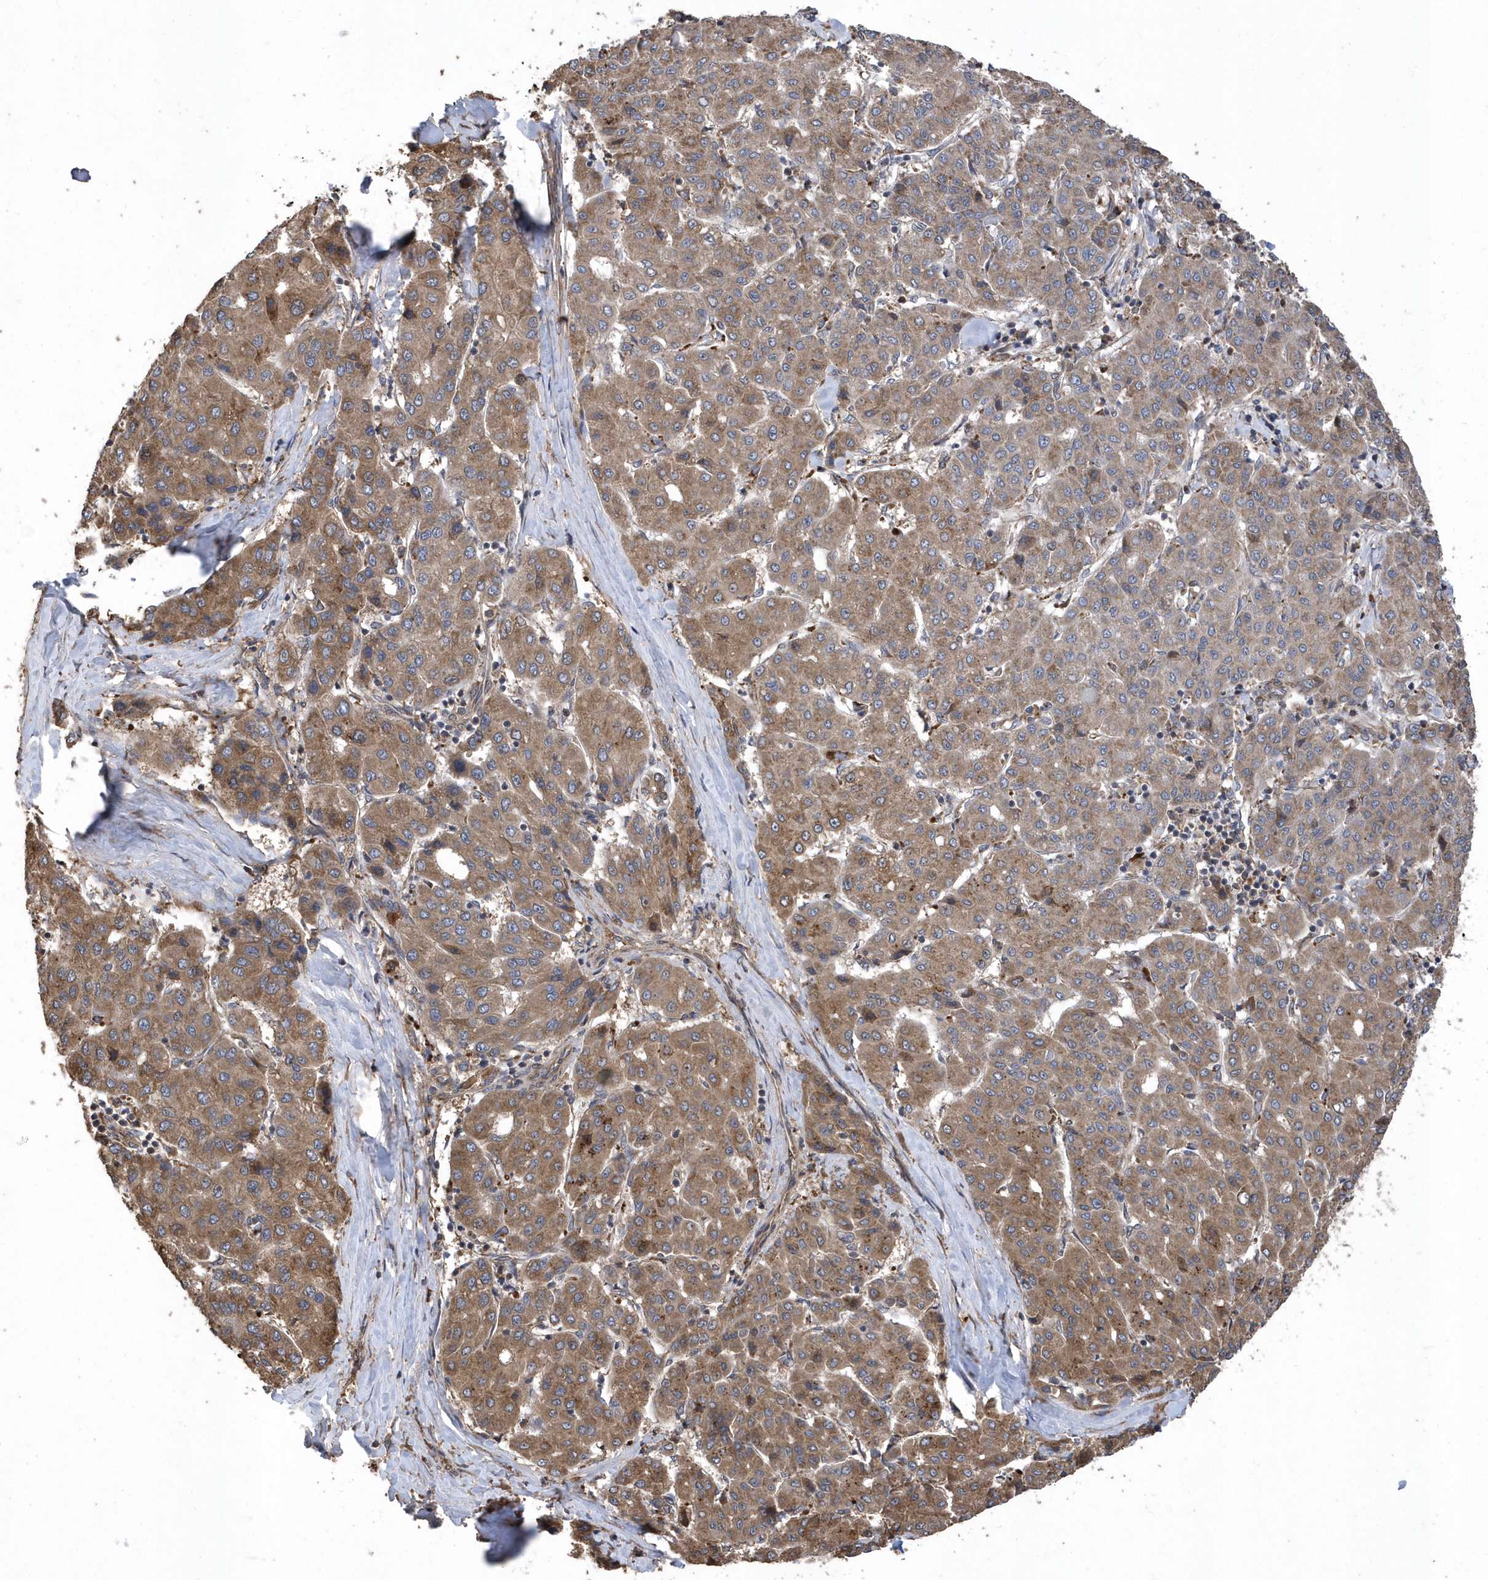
{"staining": {"intensity": "moderate", "quantity": ">75%", "location": "cytoplasmic/membranous"}, "tissue": "liver cancer", "cell_type": "Tumor cells", "image_type": "cancer", "snomed": [{"axis": "morphology", "description": "Carcinoma, Hepatocellular, NOS"}, {"axis": "topography", "description": "Liver"}], "caption": "IHC of liver cancer (hepatocellular carcinoma) reveals medium levels of moderate cytoplasmic/membranous staining in approximately >75% of tumor cells.", "gene": "WASHC5", "patient": {"sex": "male", "age": 65}}